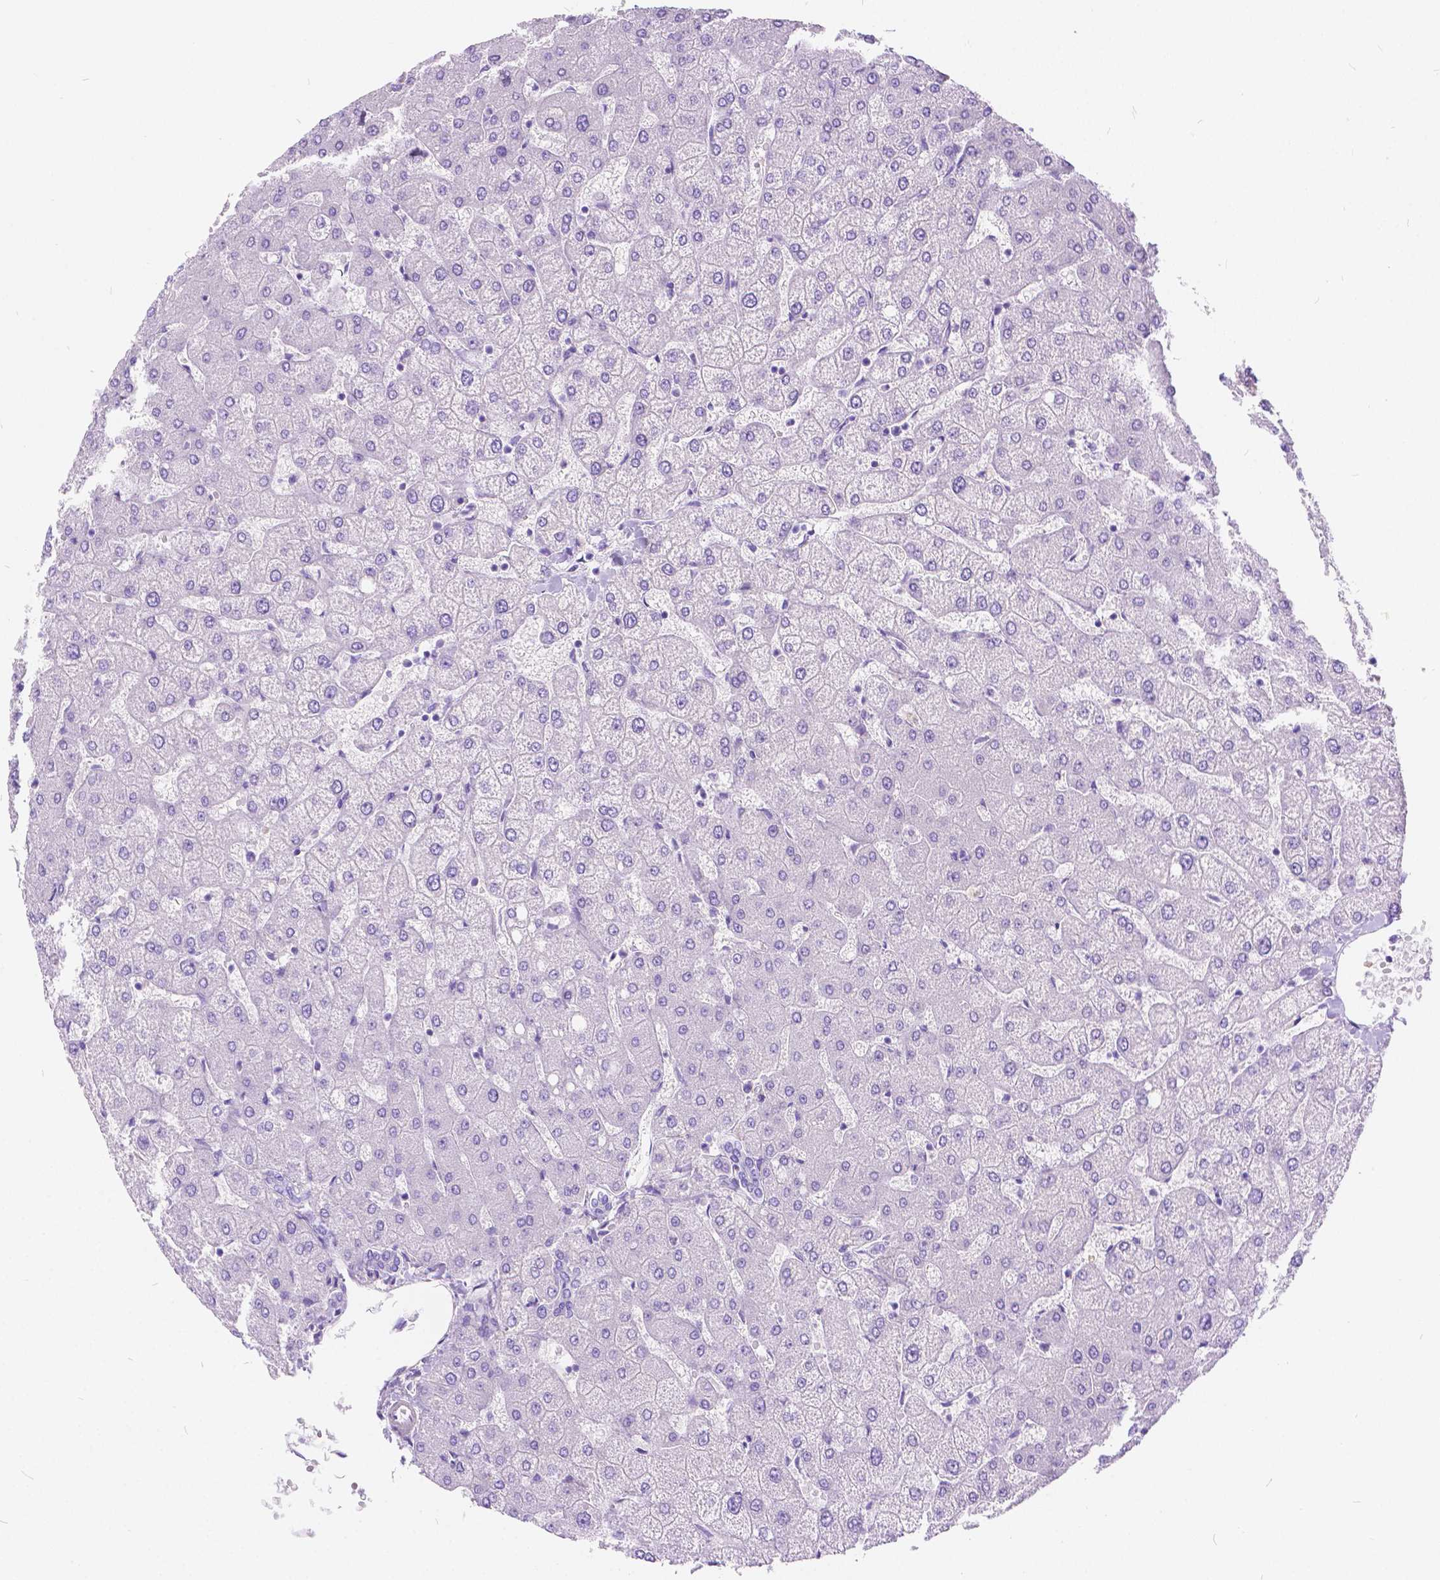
{"staining": {"intensity": "negative", "quantity": "none", "location": "none"}, "tissue": "liver", "cell_type": "Cholangiocytes", "image_type": "normal", "snomed": [{"axis": "morphology", "description": "Normal tissue, NOS"}, {"axis": "topography", "description": "Liver"}], "caption": "There is no significant staining in cholangiocytes of liver. (Stains: DAB (3,3'-diaminobenzidine) immunohistochemistry (IHC) with hematoxylin counter stain, Microscopy: brightfield microscopy at high magnification).", "gene": "CHRM1", "patient": {"sex": "female", "age": 54}}